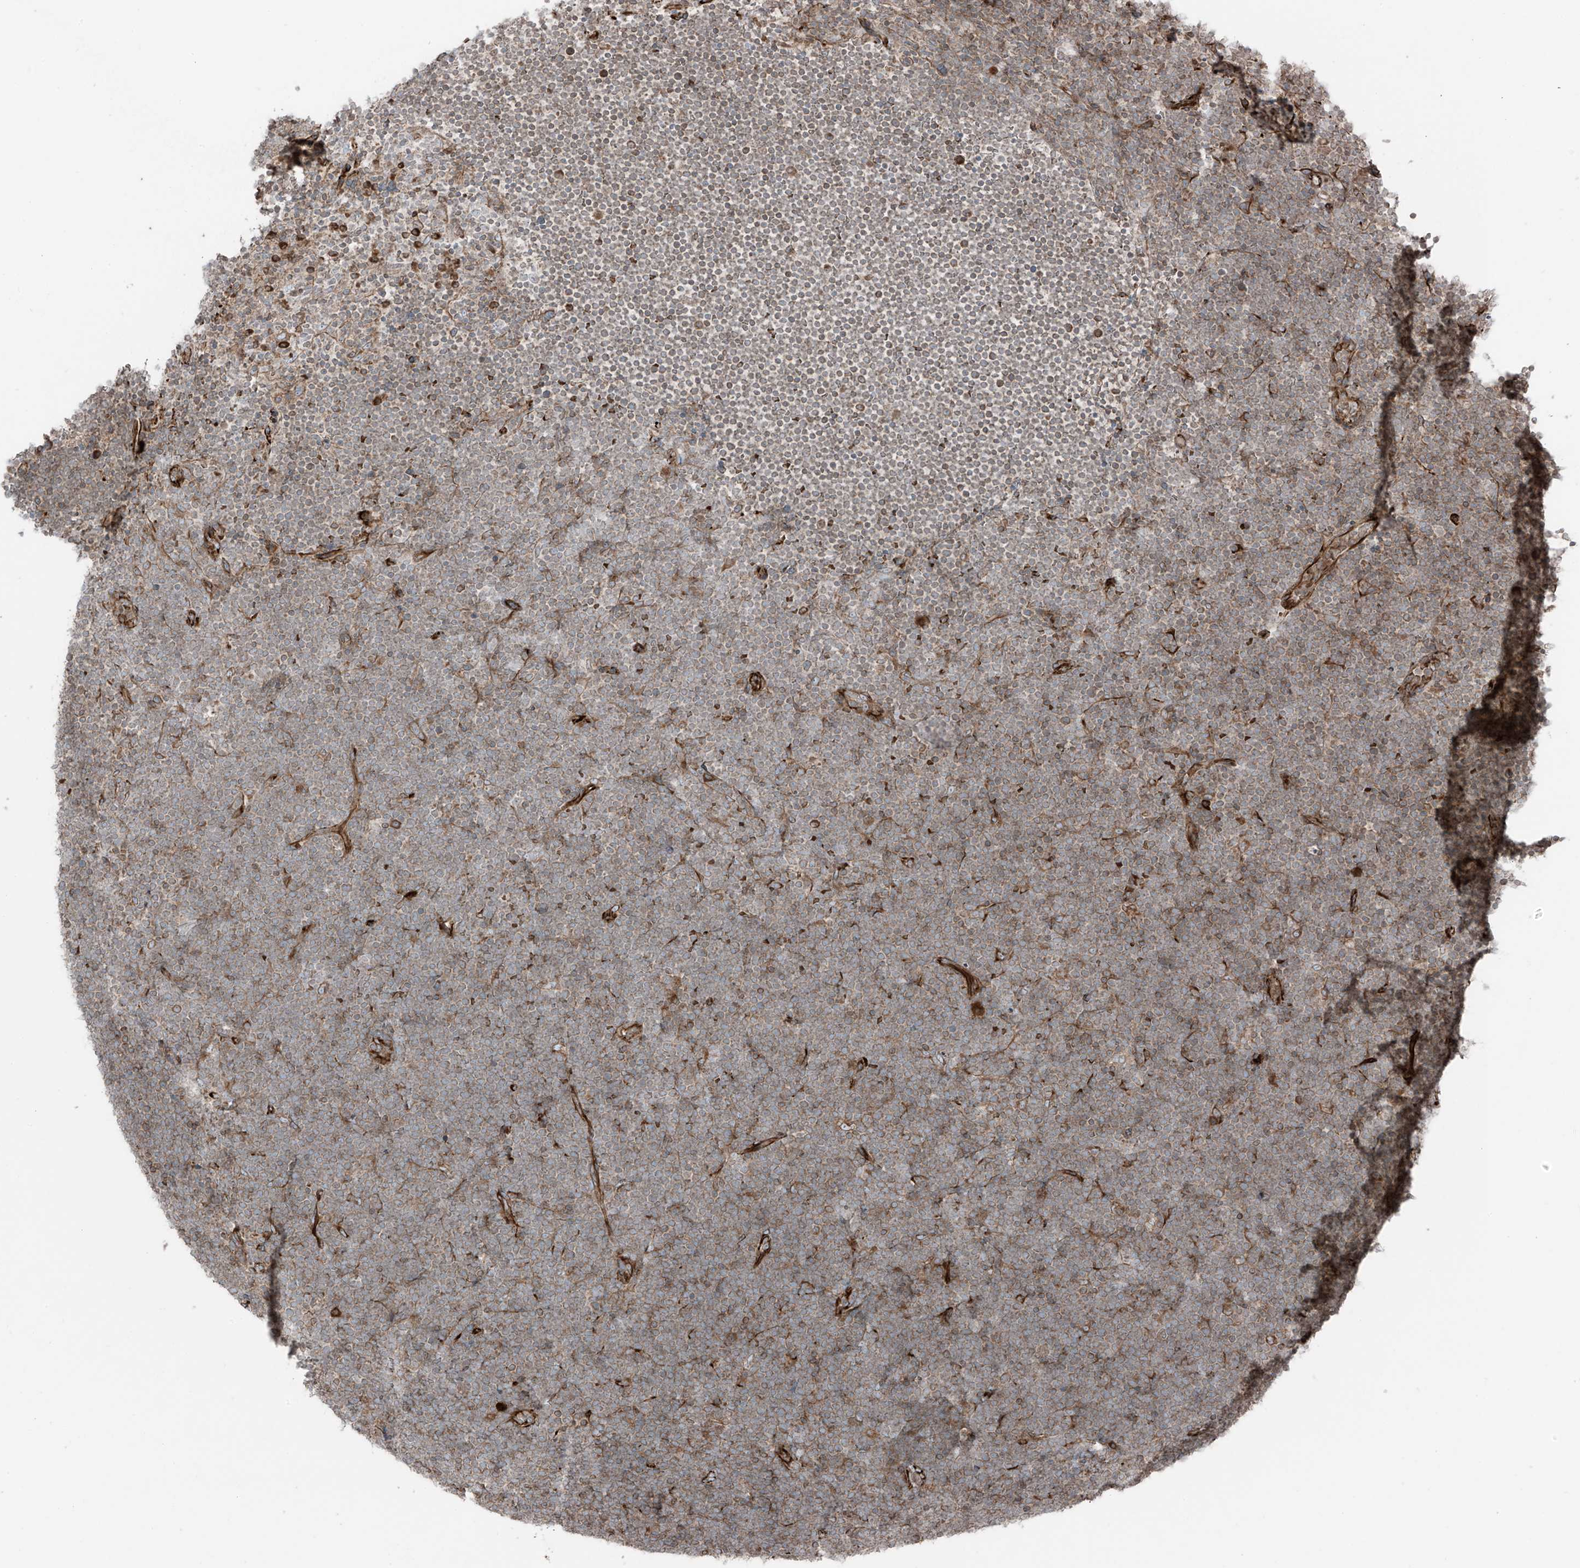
{"staining": {"intensity": "moderate", "quantity": "25%-75%", "location": "cytoplasmic/membranous"}, "tissue": "lymphoma", "cell_type": "Tumor cells", "image_type": "cancer", "snomed": [{"axis": "morphology", "description": "Malignant lymphoma, non-Hodgkin's type, High grade"}, {"axis": "topography", "description": "Lymph node"}], "caption": "A medium amount of moderate cytoplasmic/membranous staining is appreciated in about 25%-75% of tumor cells in high-grade malignant lymphoma, non-Hodgkin's type tissue.", "gene": "ERLEC1", "patient": {"sex": "male", "age": 13}}